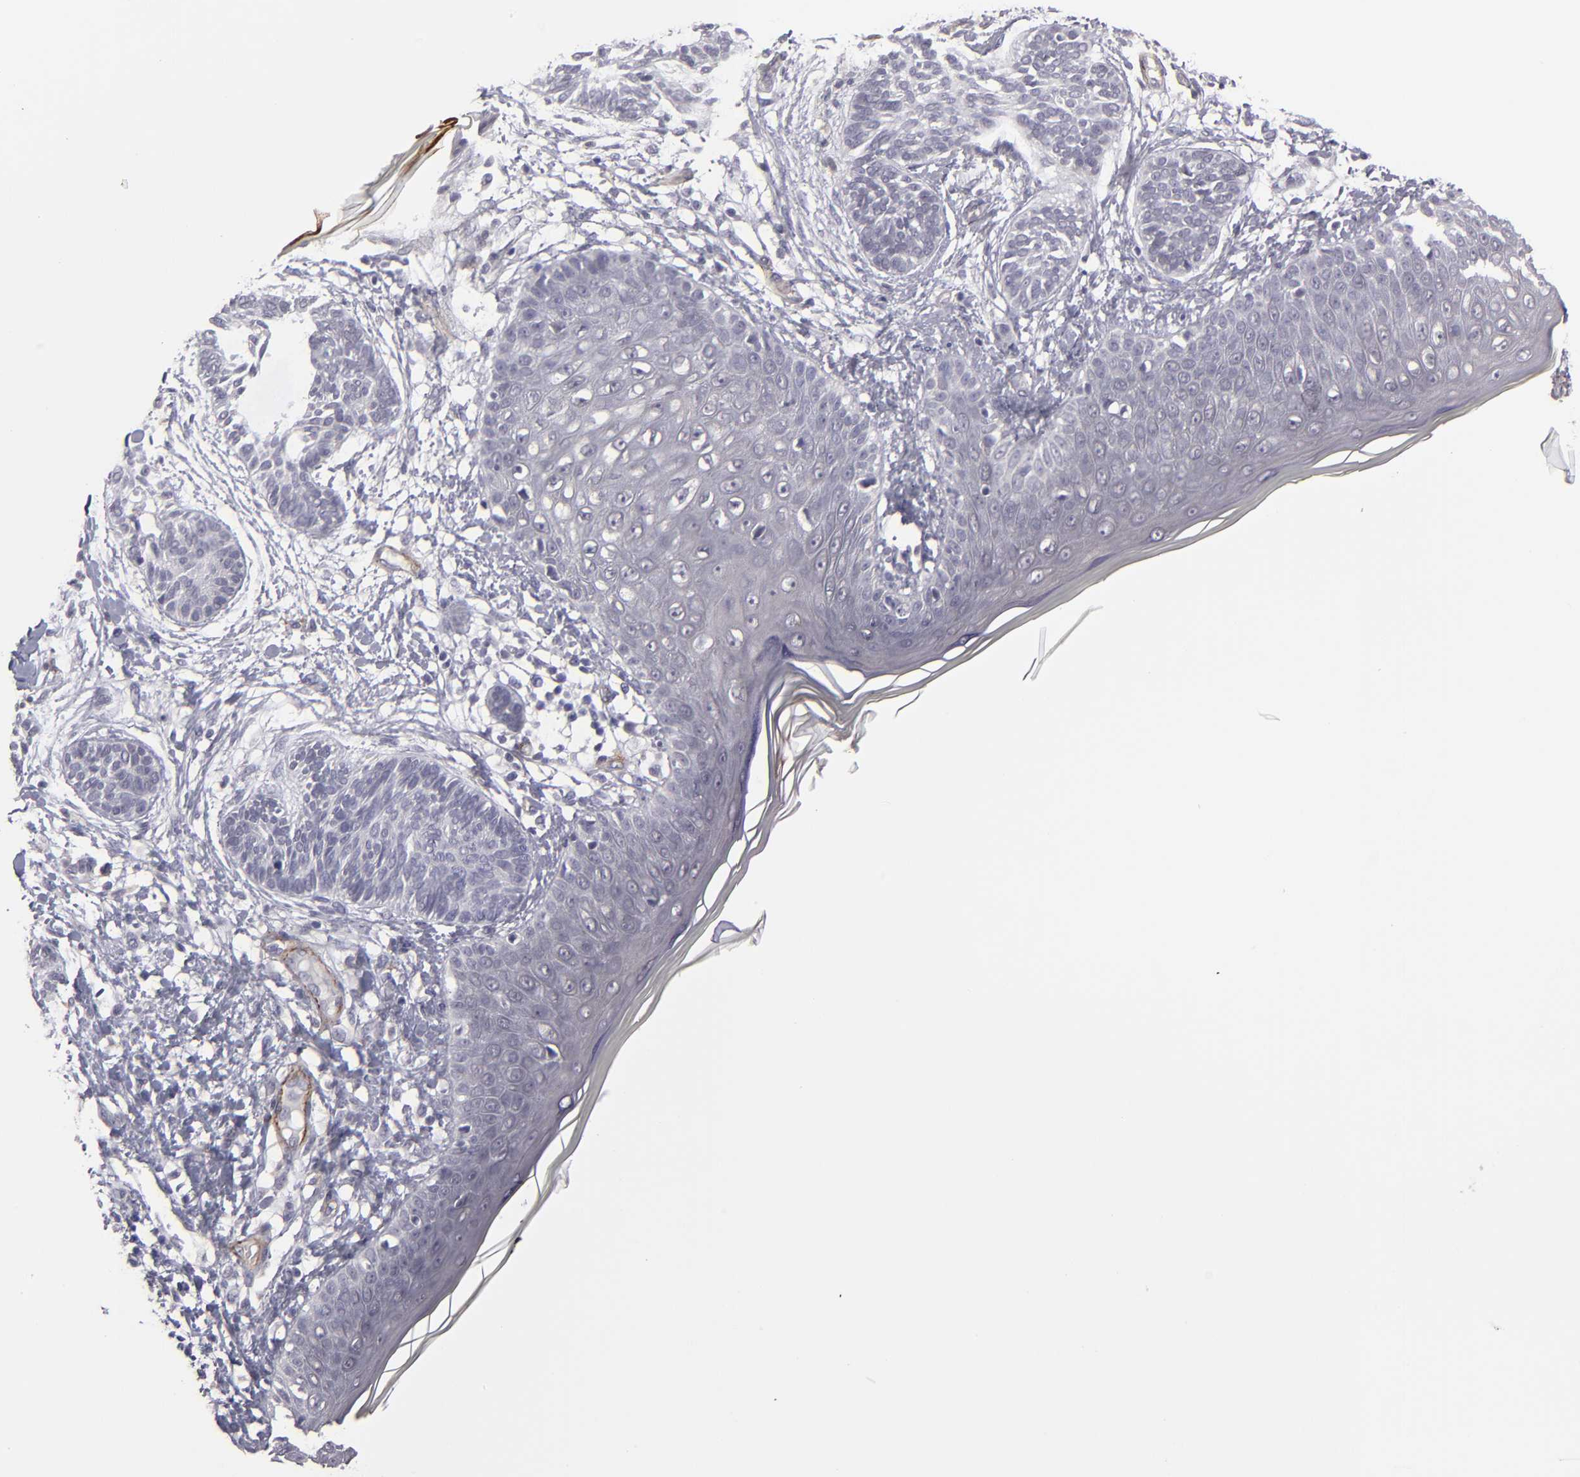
{"staining": {"intensity": "negative", "quantity": "none", "location": "none"}, "tissue": "skin cancer", "cell_type": "Tumor cells", "image_type": "cancer", "snomed": [{"axis": "morphology", "description": "Normal tissue, NOS"}, {"axis": "morphology", "description": "Basal cell carcinoma"}, {"axis": "topography", "description": "Skin"}], "caption": "A histopathology image of human skin cancer (basal cell carcinoma) is negative for staining in tumor cells.", "gene": "ZNF175", "patient": {"sex": "male", "age": 63}}